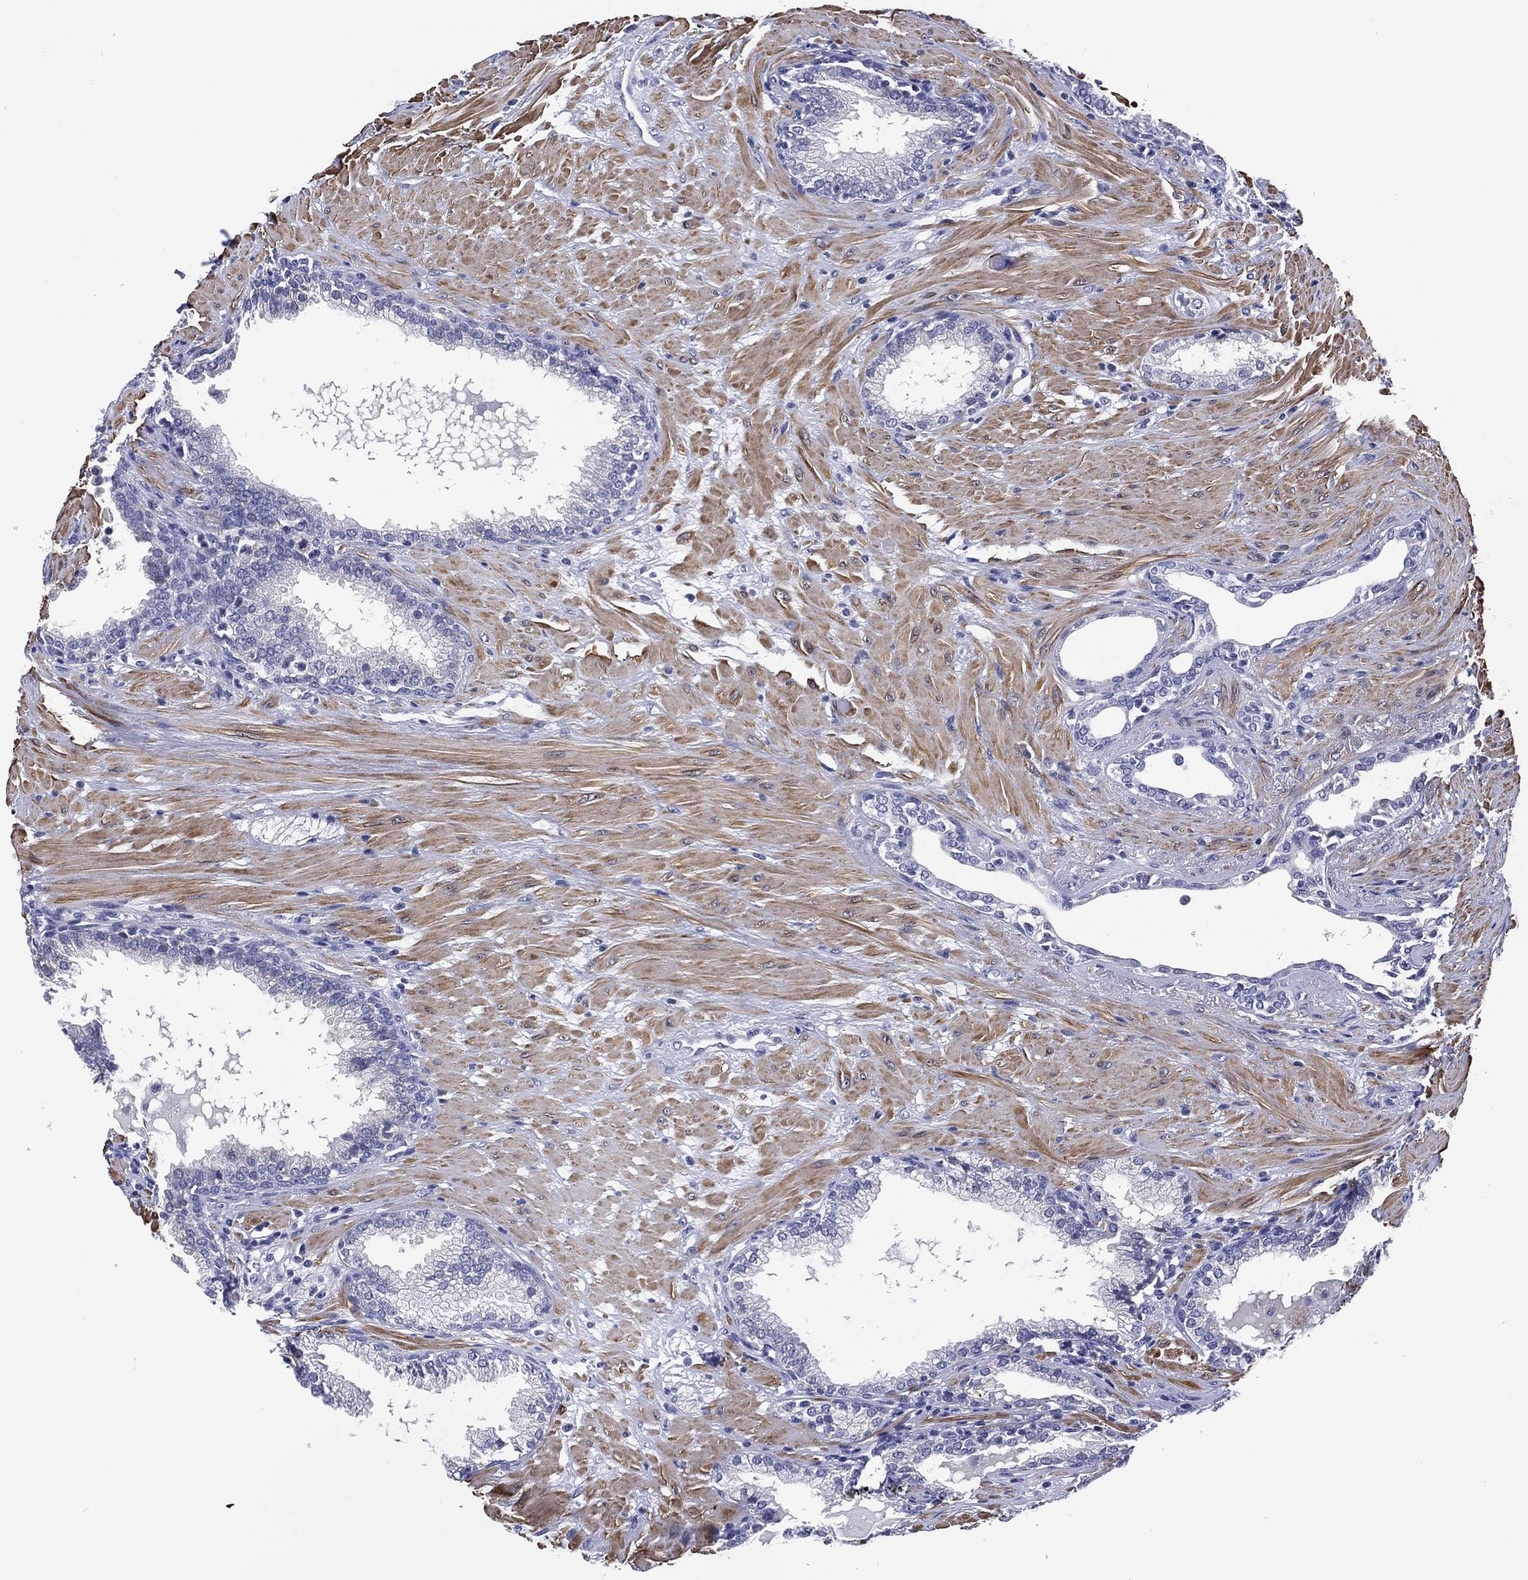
{"staining": {"intensity": "negative", "quantity": "none", "location": "none"}, "tissue": "prostate", "cell_type": "Glandular cells", "image_type": "normal", "snomed": [{"axis": "morphology", "description": "Normal tissue, NOS"}, {"axis": "topography", "description": "Prostate"}], "caption": "This image is of unremarkable prostate stained with immunohistochemistry to label a protein in brown with the nuclei are counter-stained blue. There is no staining in glandular cells.", "gene": "CLIP3", "patient": {"sex": "male", "age": 64}}